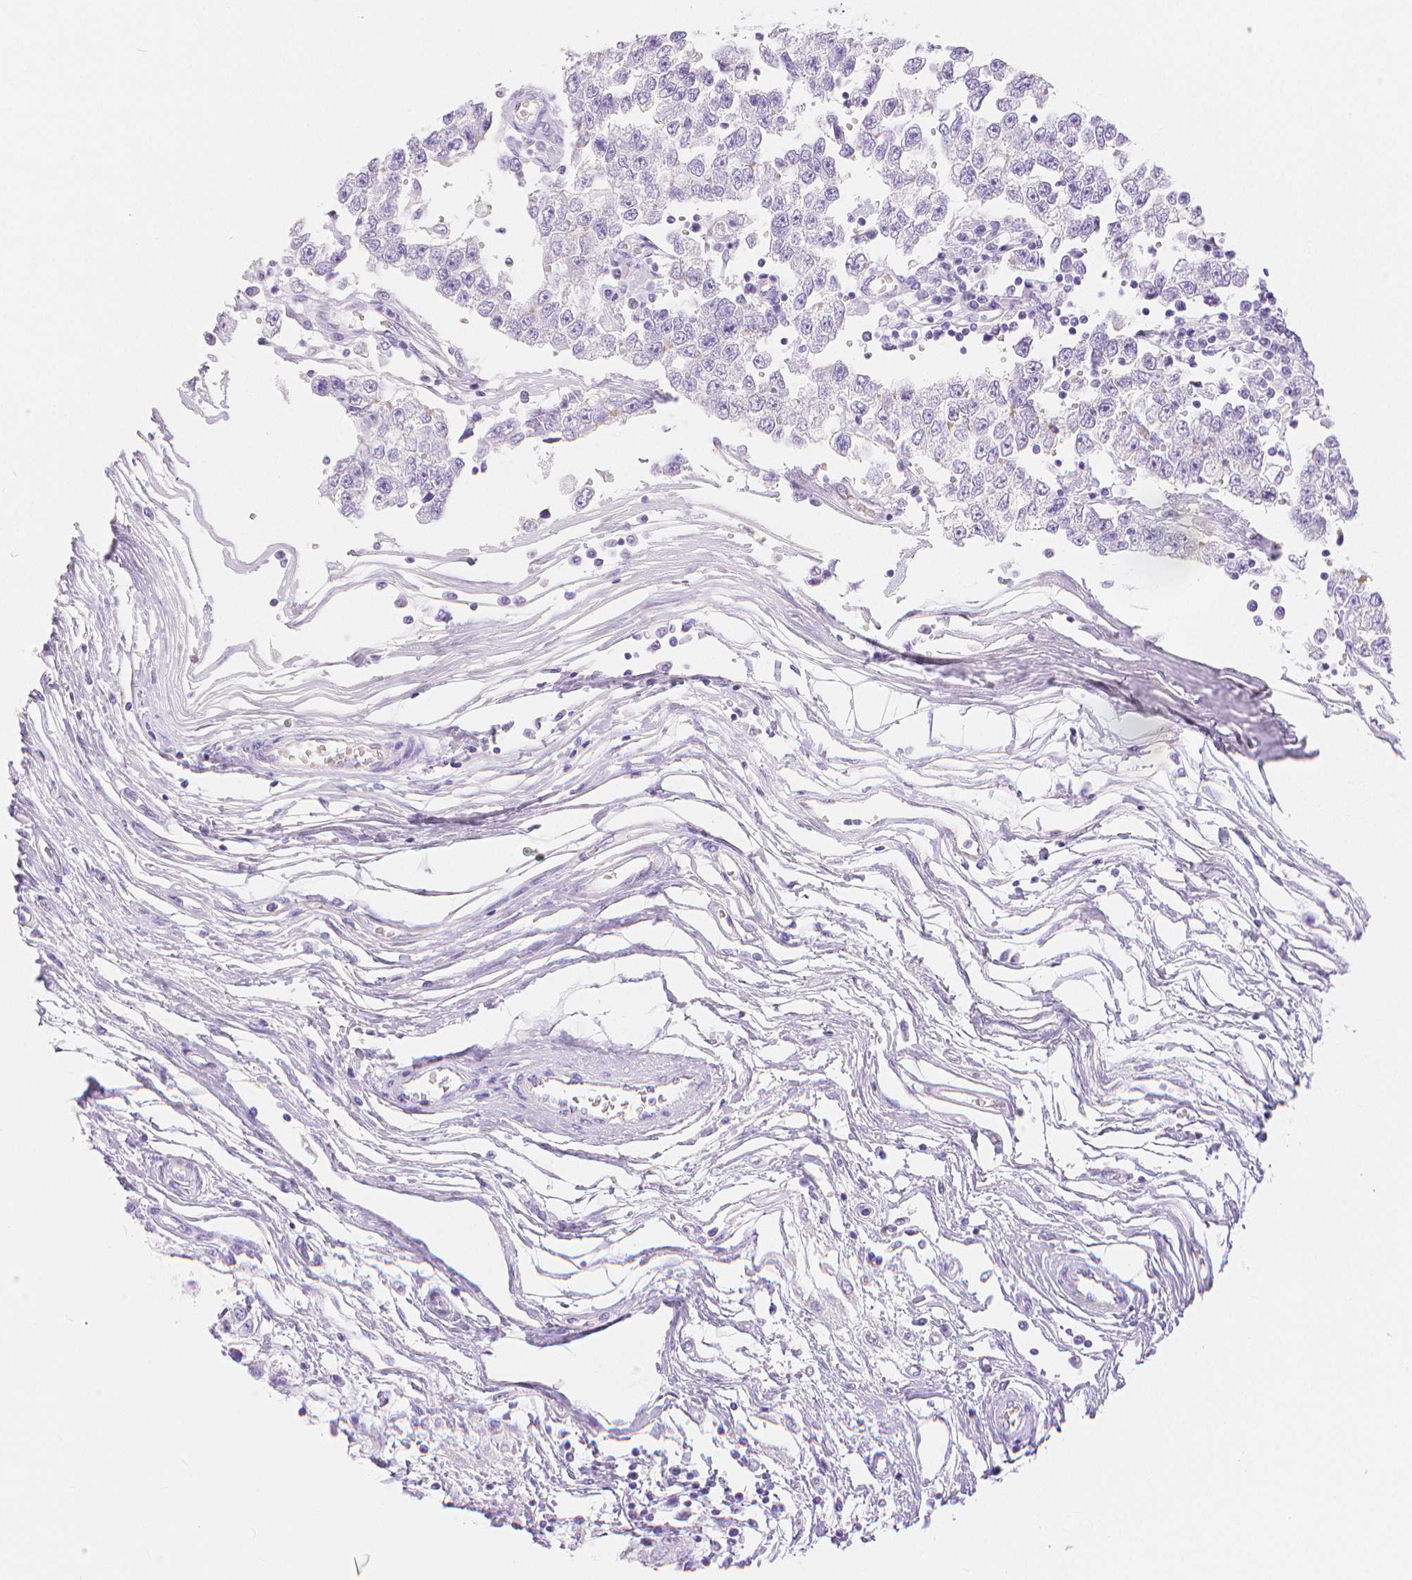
{"staining": {"intensity": "negative", "quantity": "none", "location": "none"}, "tissue": "testis cancer", "cell_type": "Tumor cells", "image_type": "cancer", "snomed": [{"axis": "morphology", "description": "Seminoma, NOS"}, {"axis": "topography", "description": "Testis"}], "caption": "Immunohistochemistry micrograph of neoplastic tissue: human testis seminoma stained with DAB (3,3'-diaminobenzidine) exhibits no significant protein staining in tumor cells.", "gene": "SLC27A5", "patient": {"sex": "male", "age": 34}}